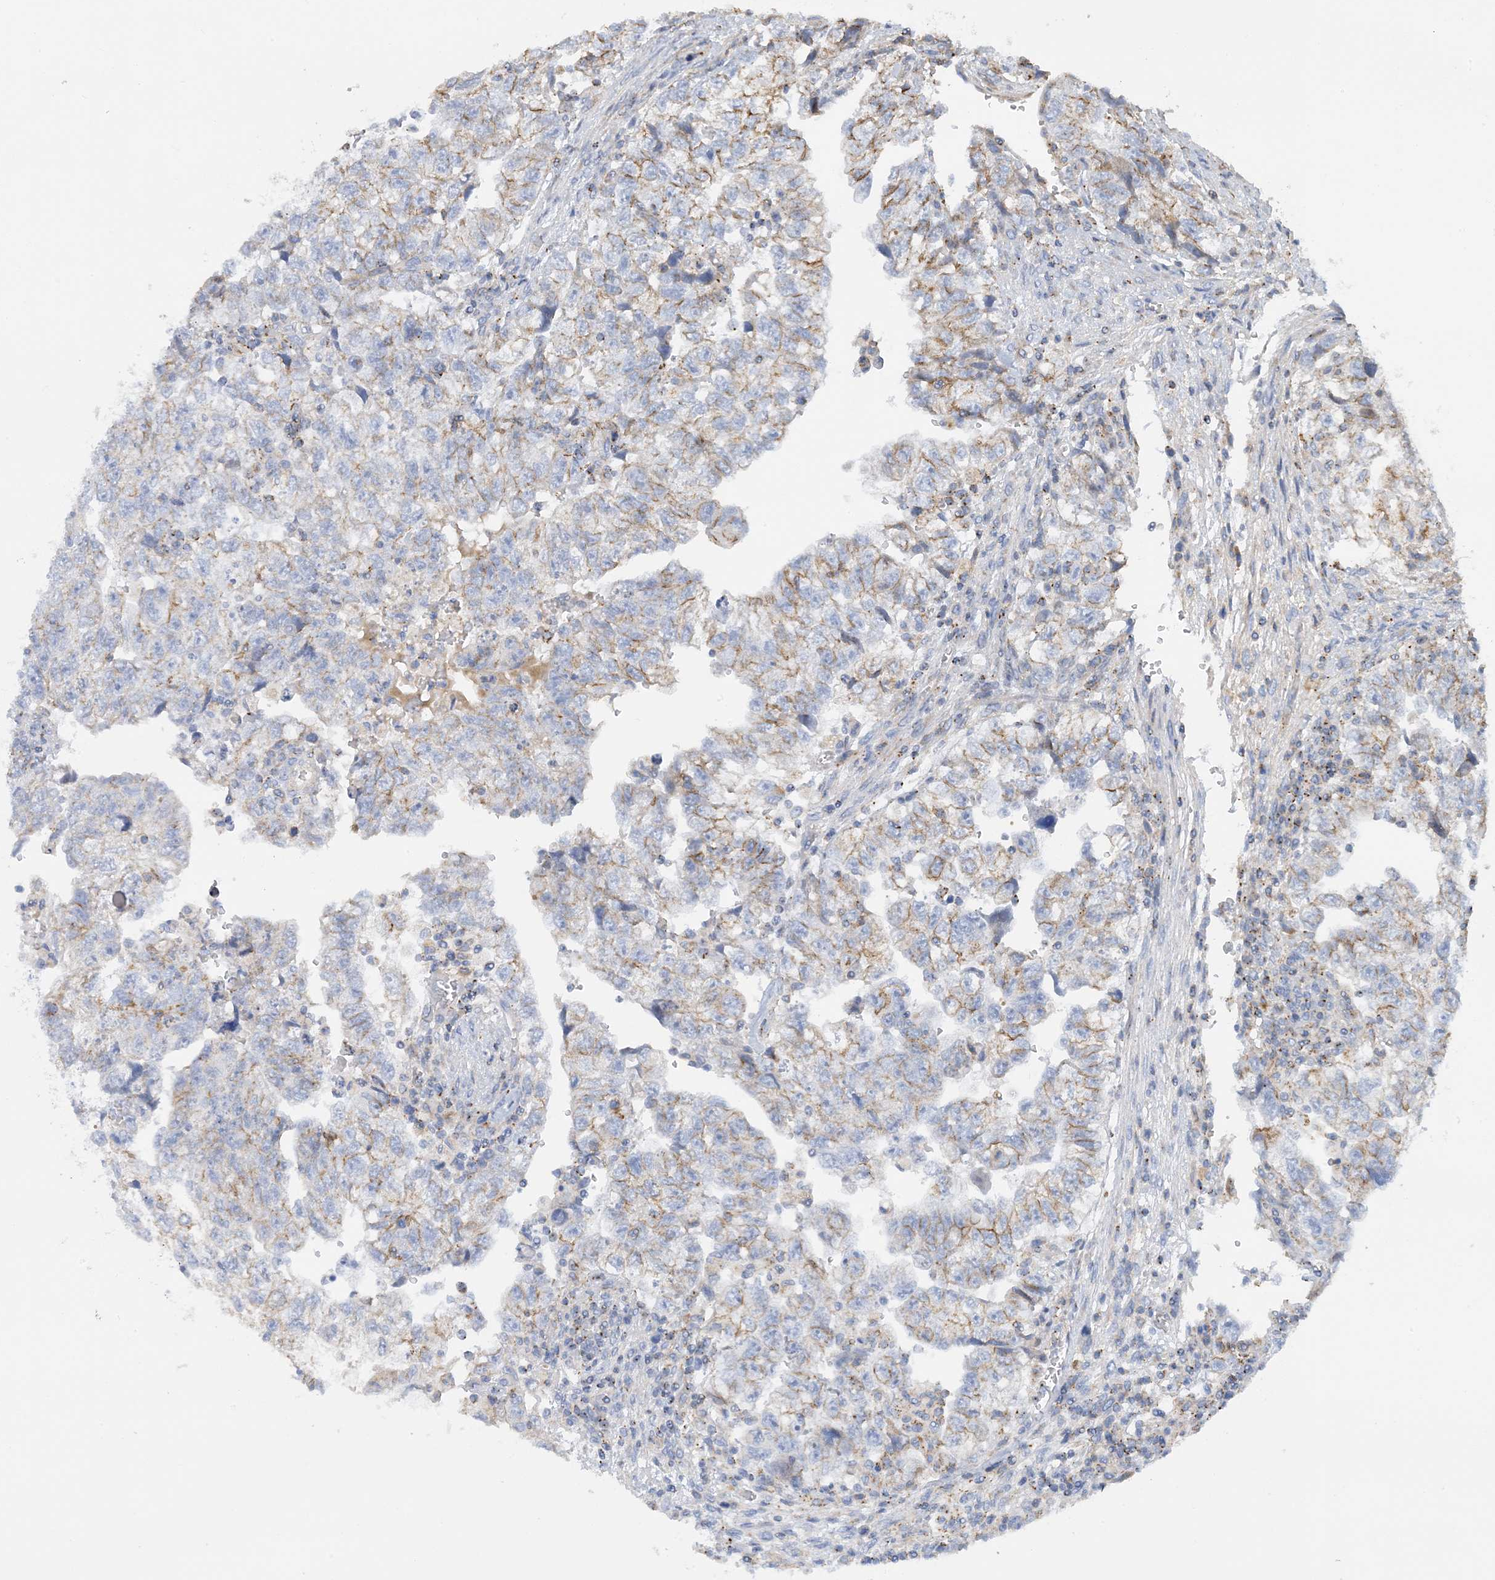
{"staining": {"intensity": "moderate", "quantity": "25%-75%", "location": "cytoplasmic/membranous"}, "tissue": "testis cancer", "cell_type": "Tumor cells", "image_type": "cancer", "snomed": [{"axis": "morphology", "description": "Carcinoma, Embryonal, NOS"}, {"axis": "topography", "description": "Testis"}], "caption": "Approximately 25%-75% of tumor cells in embryonal carcinoma (testis) display moderate cytoplasmic/membranous protein positivity as visualized by brown immunohistochemical staining.", "gene": "CALHM5", "patient": {"sex": "male", "age": 36}}